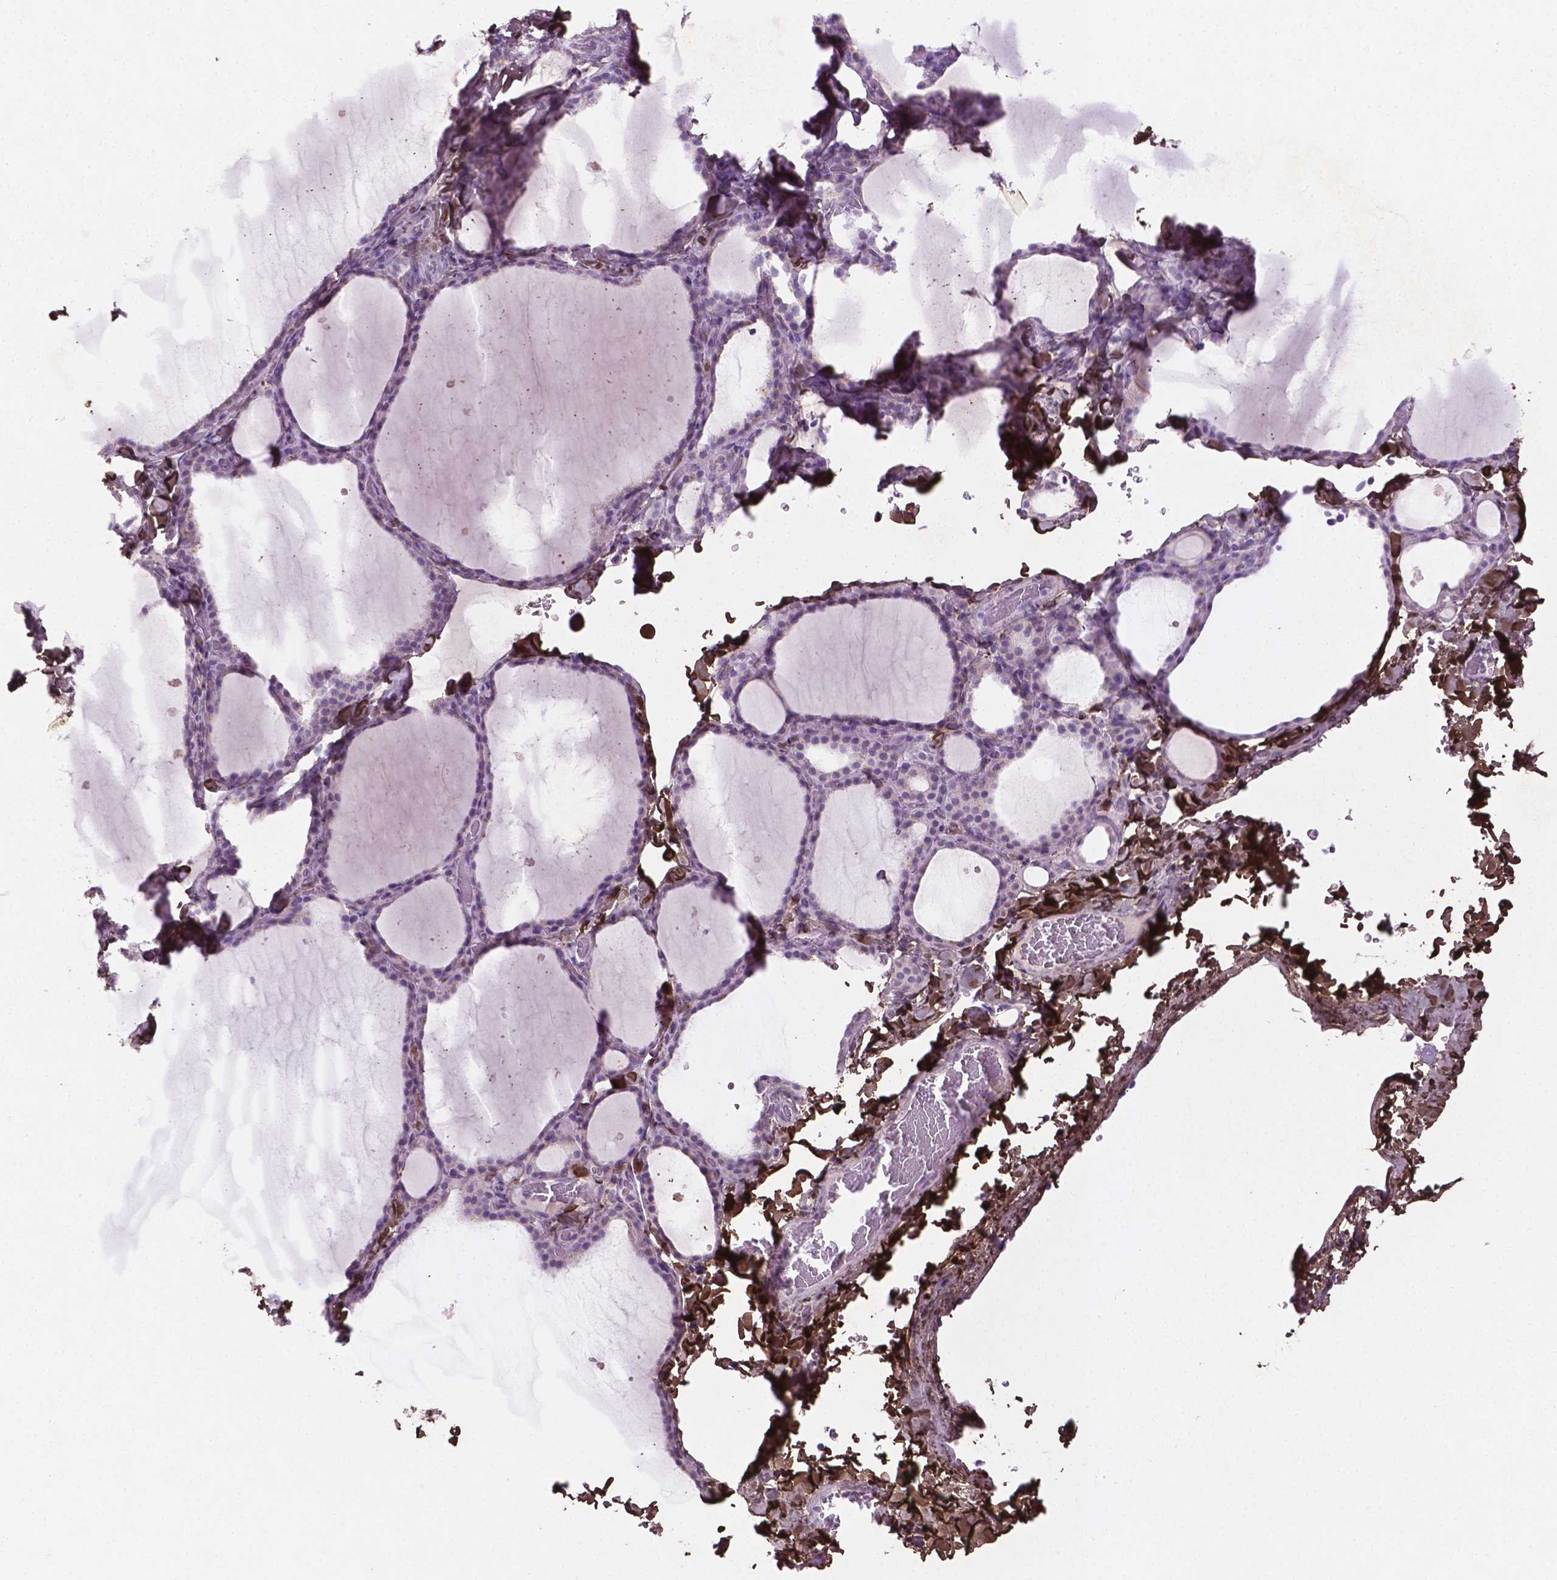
{"staining": {"intensity": "negative", "quantity": "none", "location": "none"}, "tissue": "thyroid gland", "cell_type": "Glandular cells", "image_type": "normal", "snomed": [{"axis": "morphology", "description": "Normal tissue, NOS"}, {"axis": "topography", "description": "Thyroid gland"}], "caption": "The micrograph exhibits no staining of glandular cells in unremarkable thyroid gland. (Stains: DAB (3,3'-diaminobenzidine) immunohistochemistry (IHC) with hematoxylin counter stain, Microscopy: brightfield microscopy at high magnification).", "gene": "DLG2", "patient": {"sex": "female", "age": 22}}